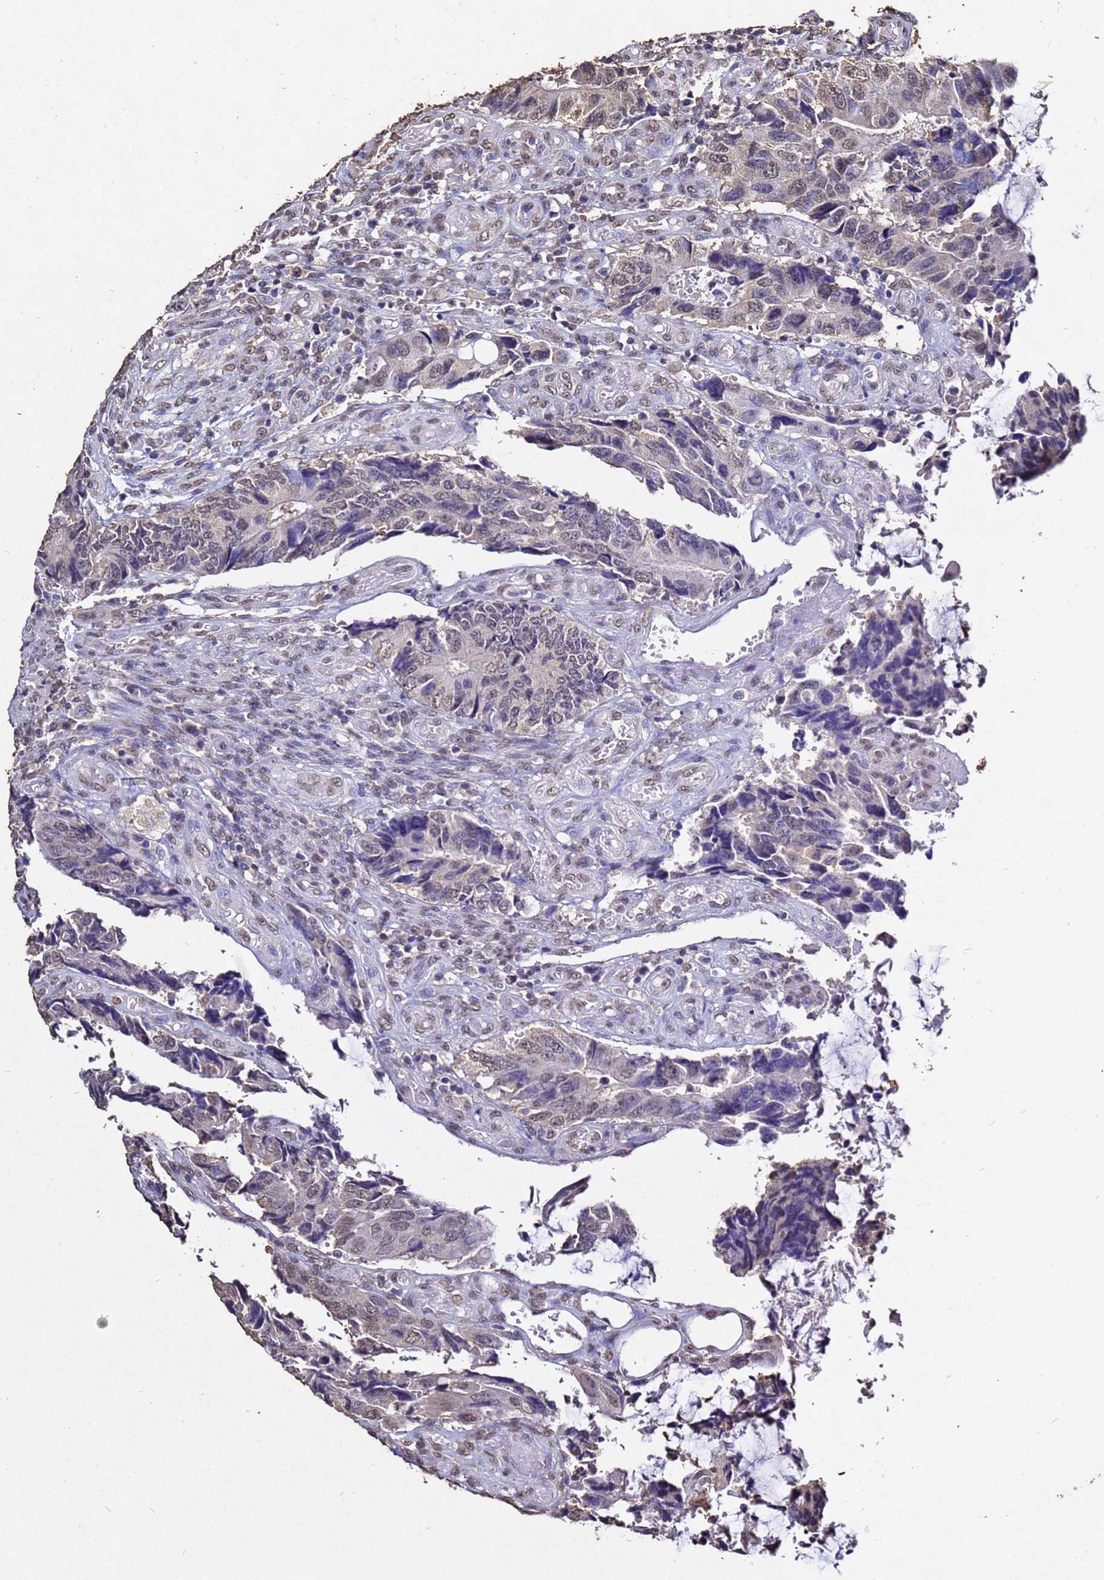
{"staining": {"intensity": "weak", "quantity": "25%-75%", "location": "nuclear"}, "tissue": "colorectal cancer", "cell_type": "Tumor cells", "image_type": "cancer", "snomed": [{"axis": "morphology", "description": "Adenocarcinoma, NOS"}, {"axis": "topography", "description": "Colon"}], "caption": "Immunohistochemistry (IHC) micrograph of neoplastic tissue: adenocarcinoma (colorectal) stained using IHC demonstrates low levels of weak protein expression localized specifically in the nuclear of tumor cells, appearing as a nuclear brown color.", "gene": "MYOCD", "patient": {"sex": "male", "age": 87}}